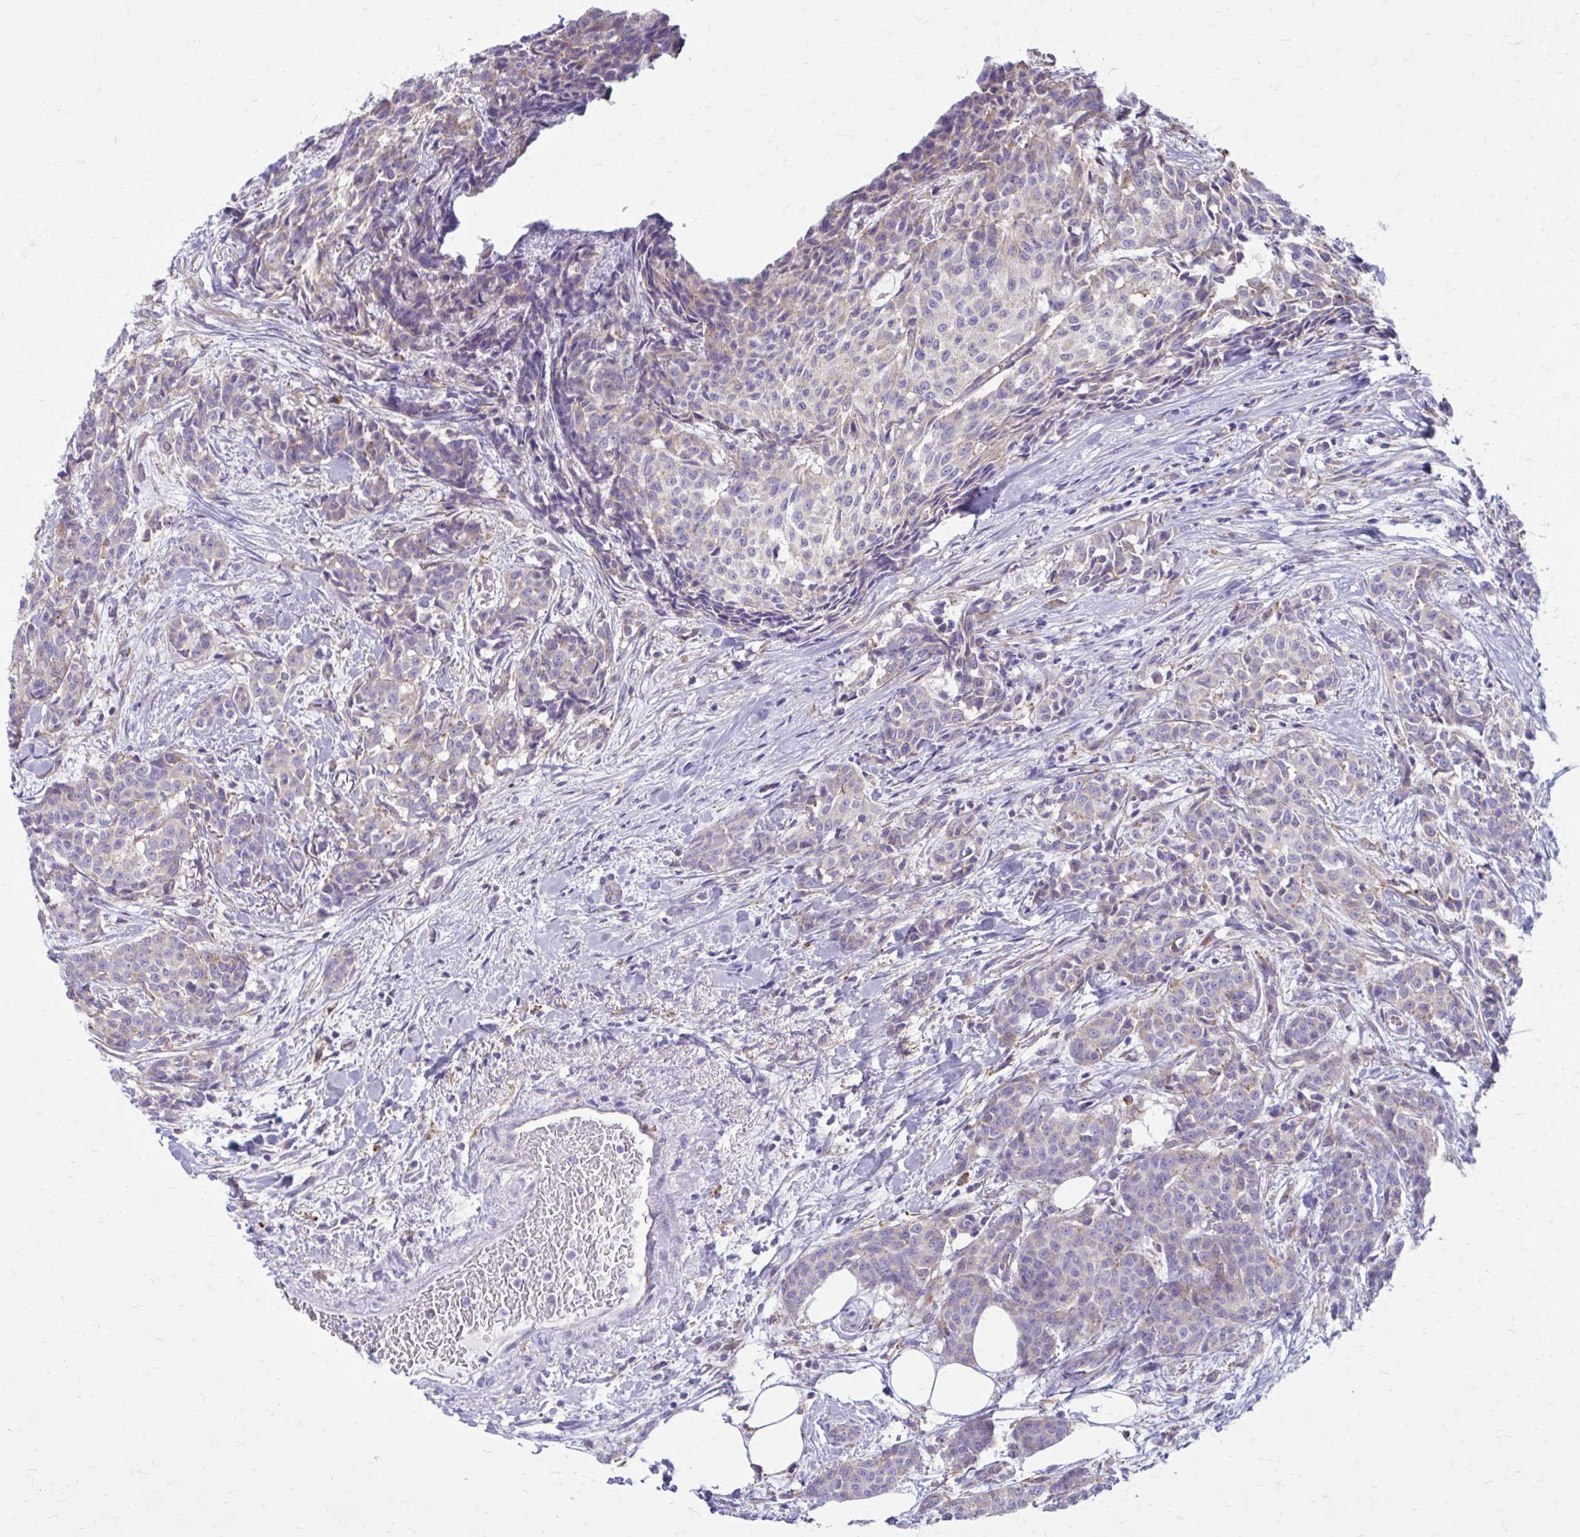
{"staining": {"intensity": "weak", "quantity": "<25%", "location": "cytoplasmic/membranous"}, "tissue": "breast cancer", "cell_type": "Tumor cells", "image_type": "cancer", "snomed": [{"axis": "morphology", "description": "Duct carcinoma"}, {"axis": "topography", "description": "Breast"}], "caption": "The histopathology image exhibits no significant expression in tumor cells of breast cancer (invasive ductal carcinoma). Nuclei are stained in blue.", "gene": "CLTA", "patient": {"sex": "female", "age": 91}}